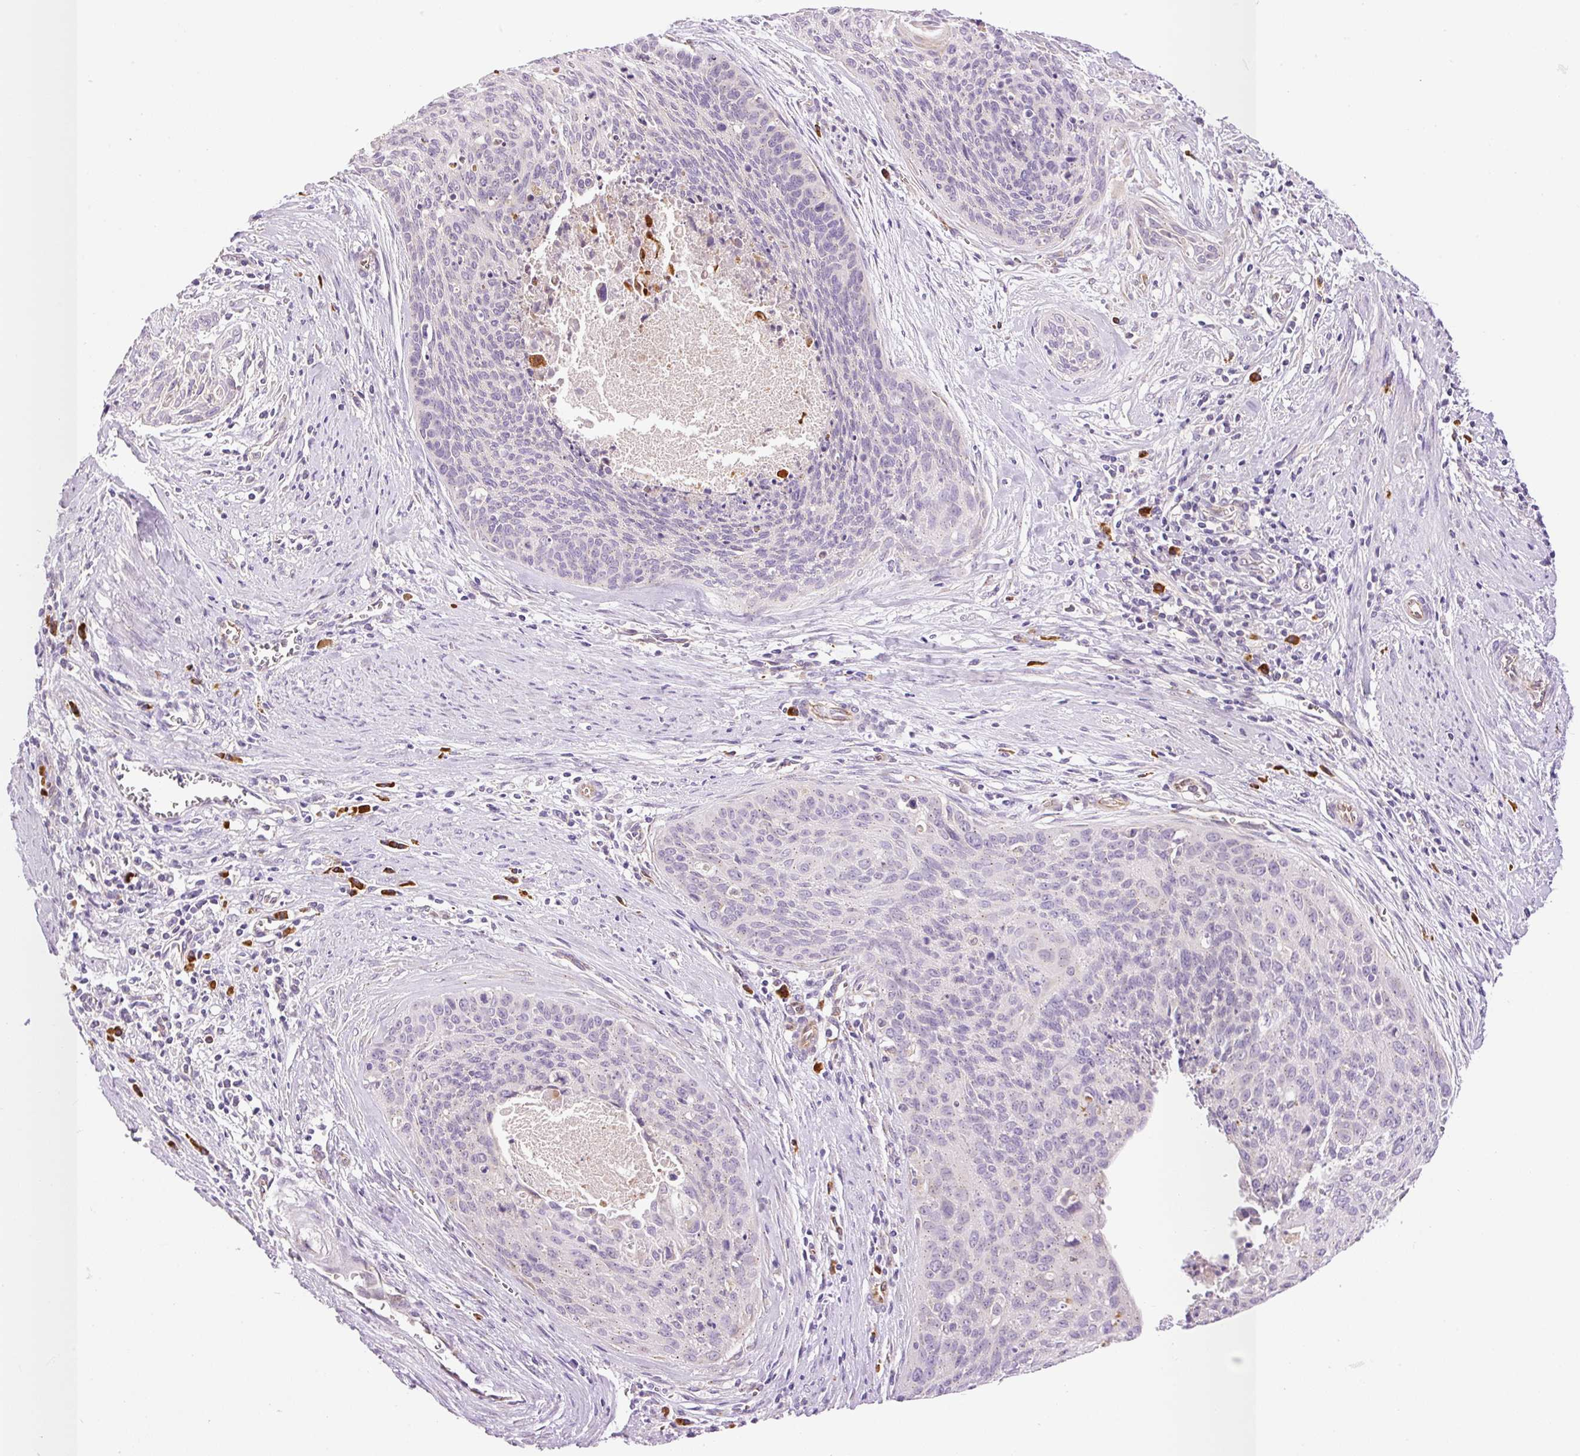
{"staining": {"intensity": "negative", "quantity": "none", "location": "none"}, "tissue": "cervical cancer", "cell_type": "Tumor cells", "image_type": "cancer", "snomed": [{"axis": "morphology", "description": "Squamous cell carcinoma, NOS"}, {"axis": "topography", "description": "Cervix"}], "caption": "Cervical squamous cell carcinoma was stained to show a protein in brown. There is no significant staining in tumor cells.", "gene": "PNPLA5", "patient": {"sex": "female", "age": 55}}